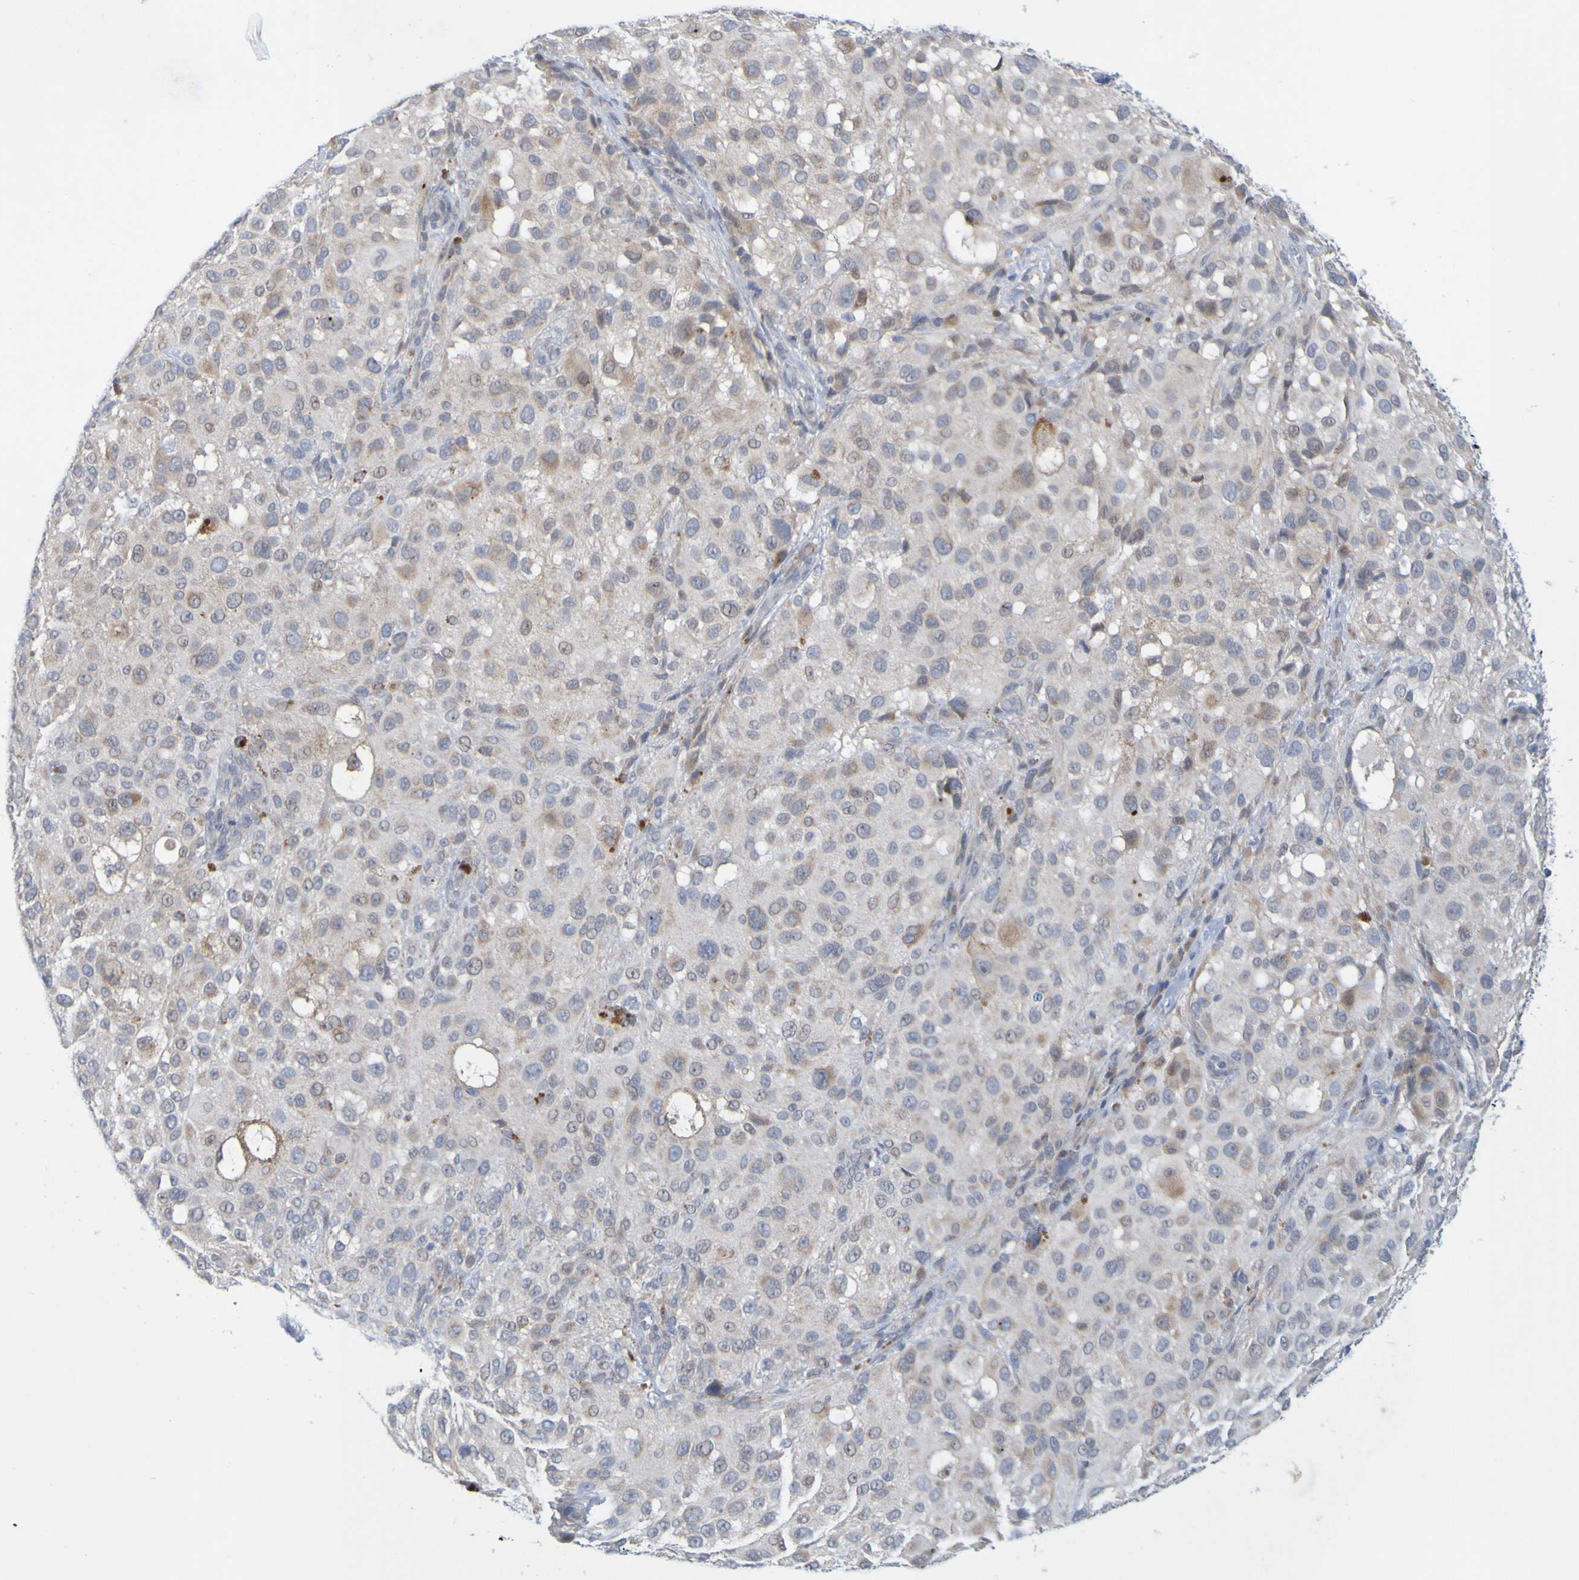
{"staining": {"intensity": "weak", "quantity": "25%-75%", "location": "cytoplasmic/membranous"}, "tissue": "melanoma", "cell_type": "Tumor cells", "image_type": "cancer", "snomed": [{"axis": "morphology", "description": "Necrosis, NOS"}, {"axis": "morphology", "description": "Malignant melanoma, NOS"}, {"axis": "topography", "description": "Skin"}], "caption": "Immunohistochemistry of malignant melanoma reveals low levels of weak cytoplasmic/membranous staining in about 25%-75% of tumor cells.", "gene": "LILRB5", "patient": {"sex": "female", "age": 87}}